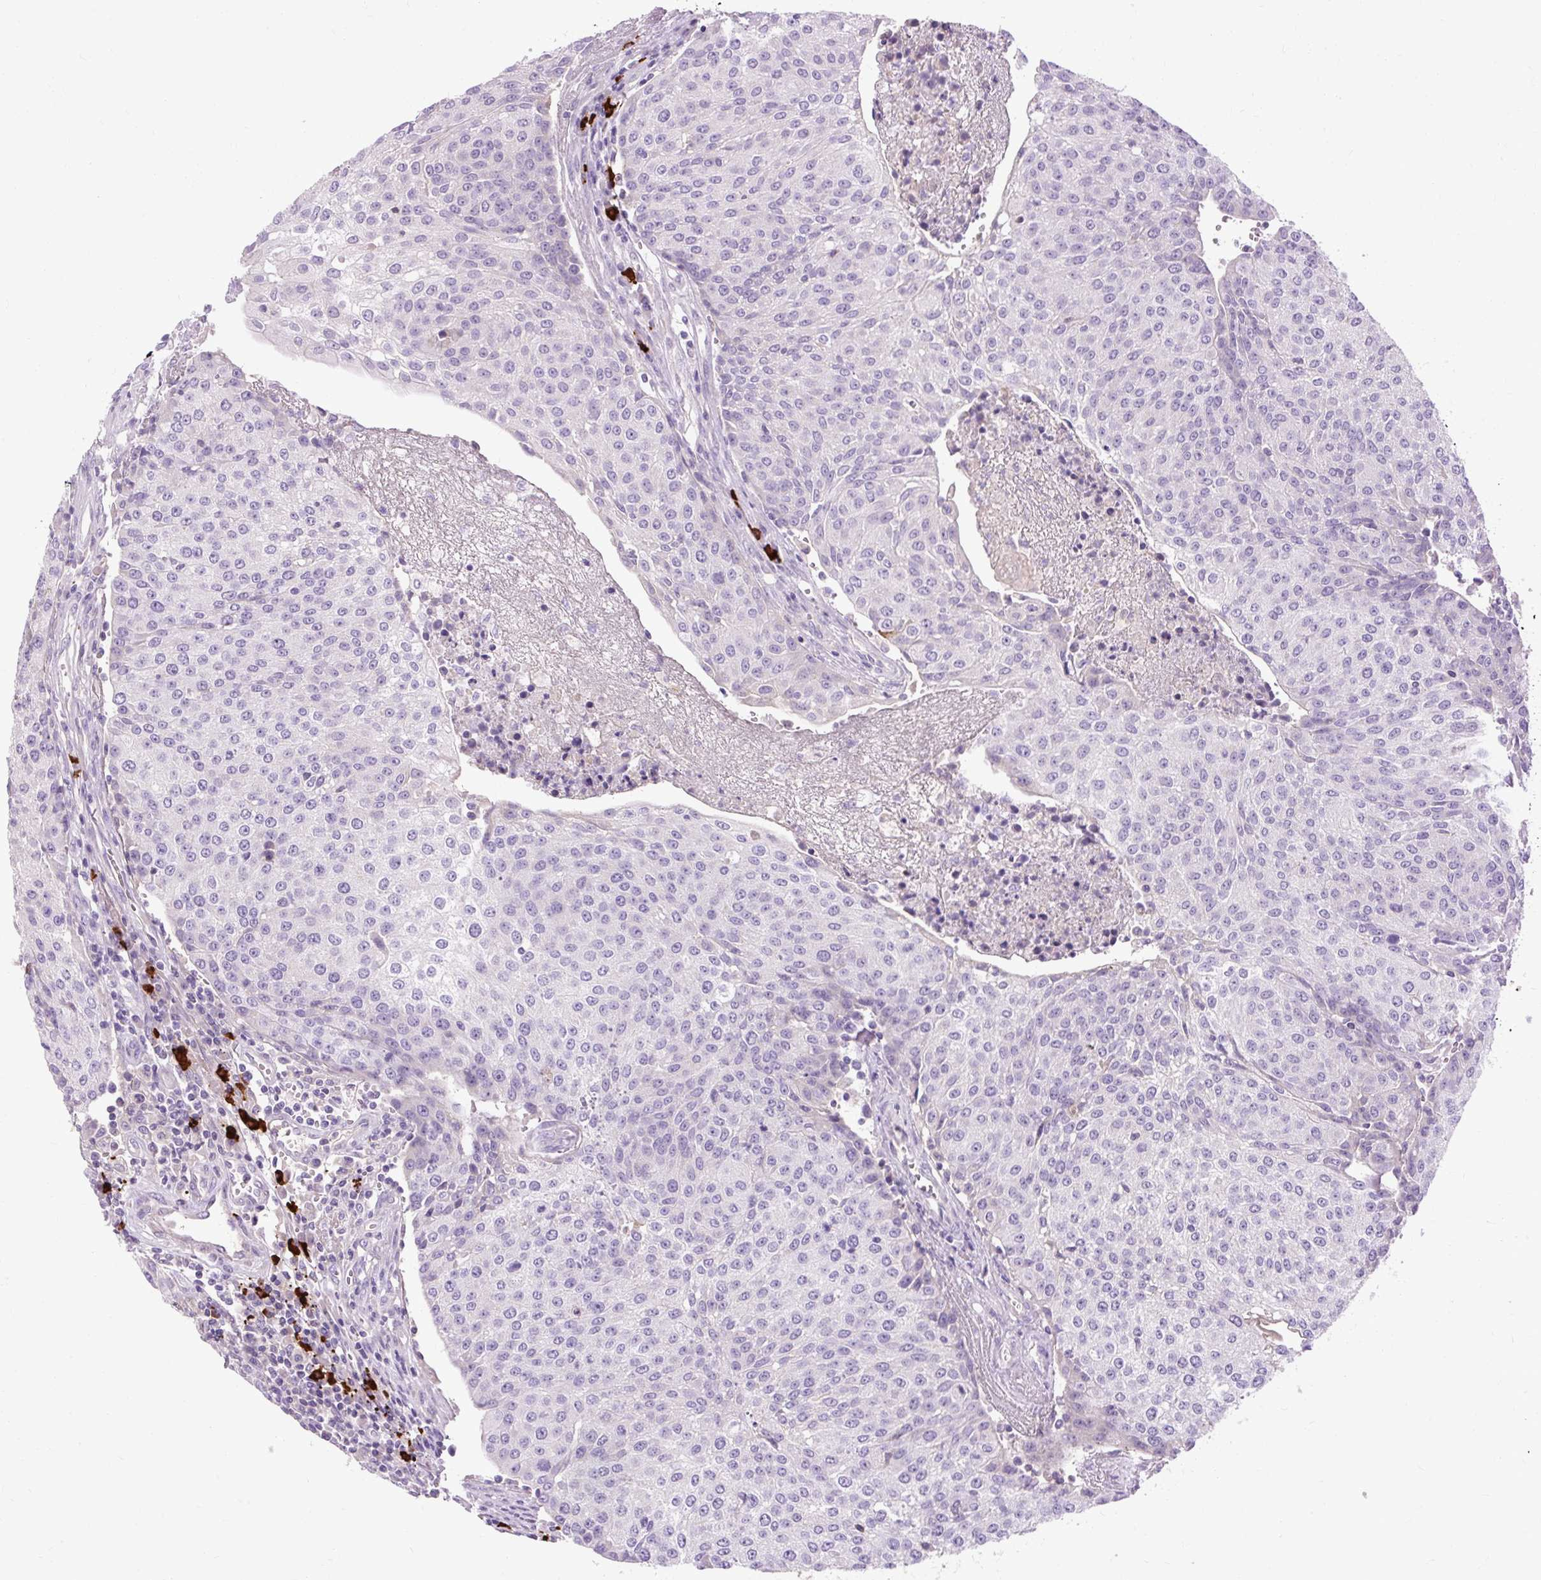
{"staining": {"intensity": "negative", "quantity": "none", "location": "none"}, "tissue": "urothelial cancer", "cell_type": "Tumor cells", "image_type": "cancer", "snomed": [{"axis": "morphology", "description": "Urothelial carcinoma, High grade"}, {"axis": "topography", "description": "Urinary bladder"}], "caption": "Tumor cells show no significant staining in urothelial cancer.", "gene": "ARRDC2", "patient": {"sex": "female", "age": 85}}